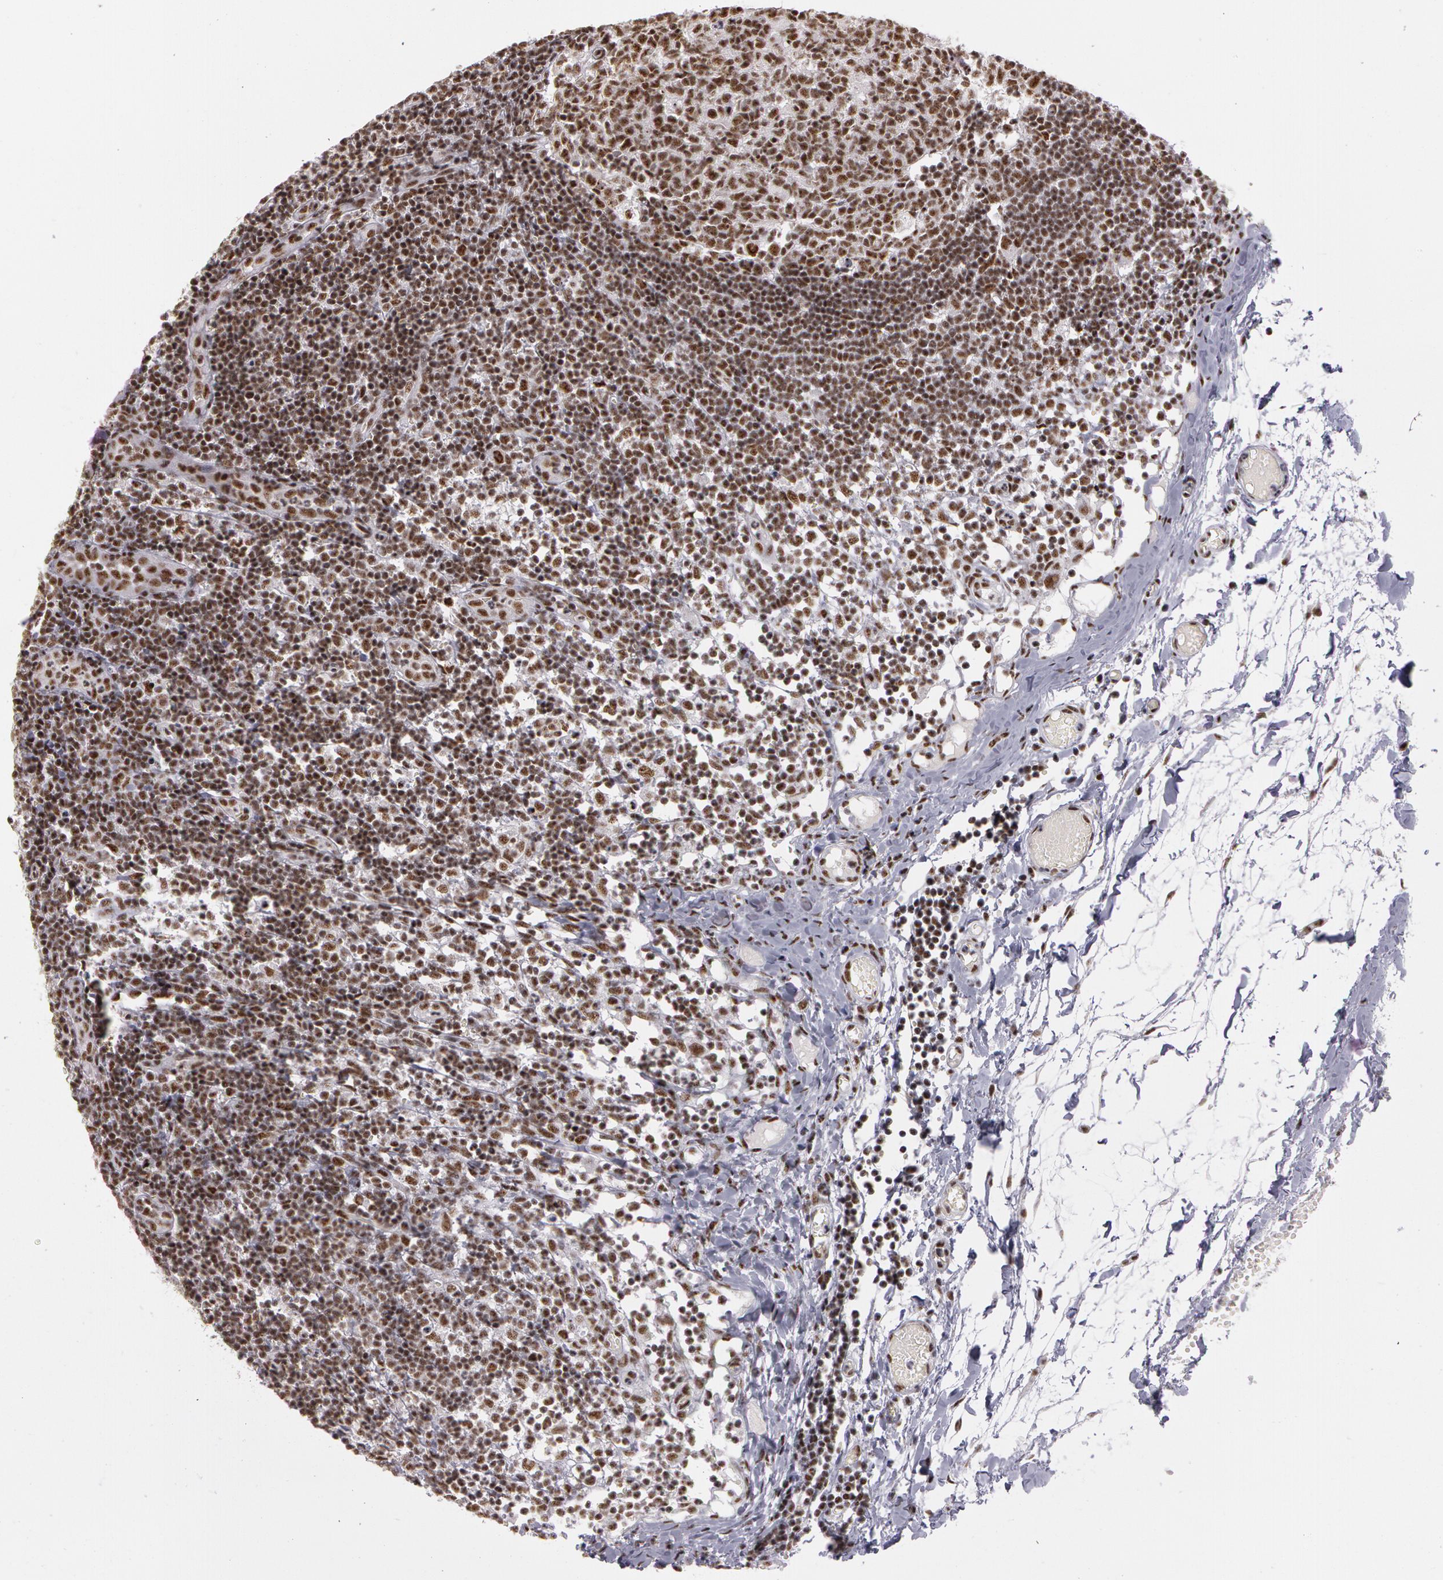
{"staining": {"intensity": "moderate", "quantity": ">75%", "location": "nuclear"}, "tissue": "lymph node", "cell_type": "Germinal center cells", "image_type": "normal", "snomed": [{"axis": "morphology", "description": "Normal tissue, NOS"}, {"axis": "morphology", "description": "Inflammation, NOS"}, {"axis": "topography", "description": "Lymph node"}, {"axis": "topography", "description": "Salivary gland"}], "caption": "Immunohistochemical staining of normal lymph node exhibits moderate nuclear protein staining in about >75% of germinal center cells. (Stains: DAB in brown, nuclei in blue, Microscopy: brightfield microscopy at high magnification).", "gene": "PNN", "patient": {"sex": "male", "age": 3}}